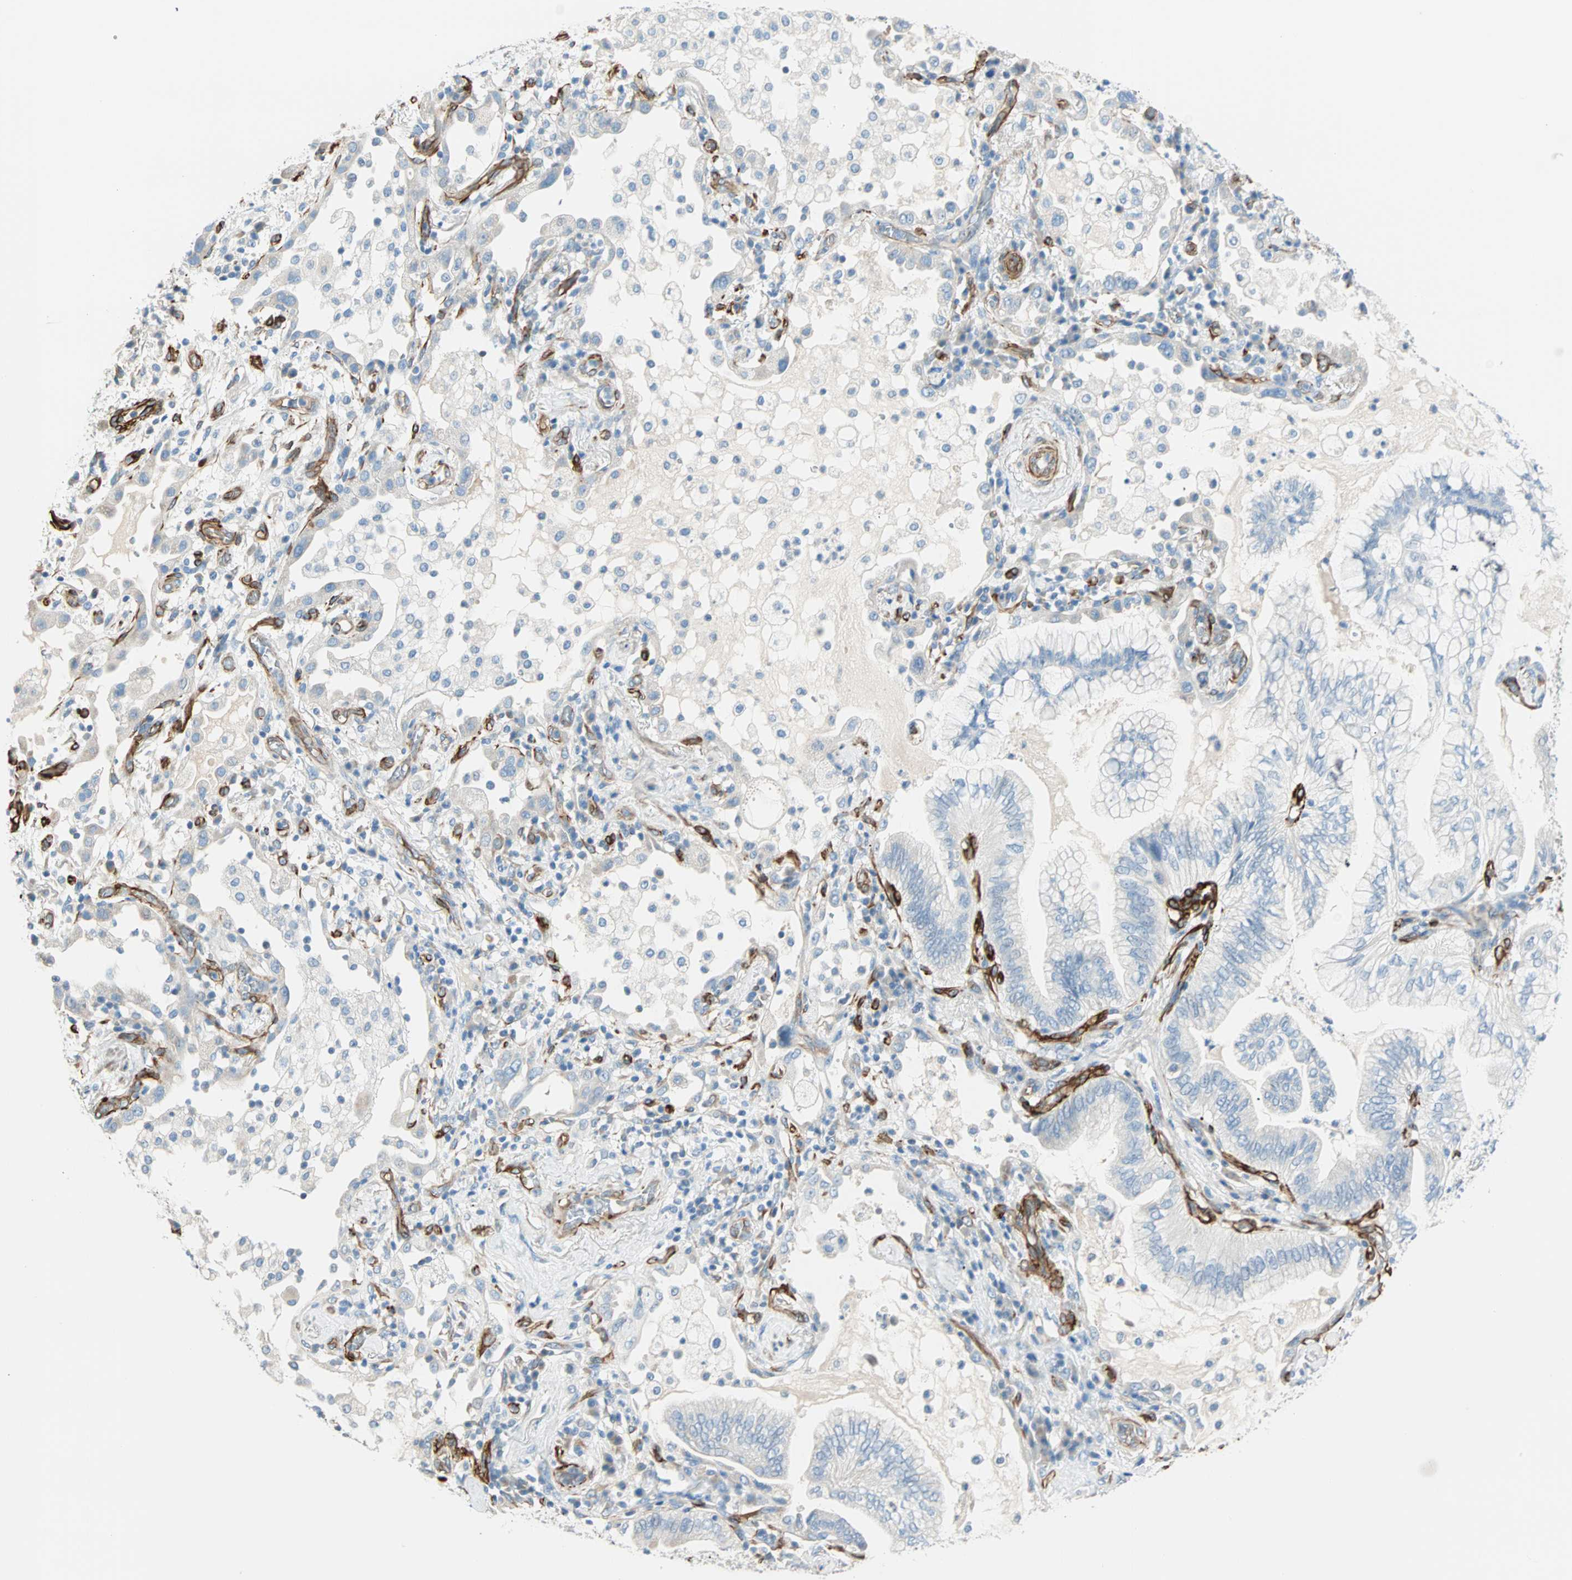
{"staining": {"intensity": "negative", "quantity": "none", "location": "none"}, "tissue": "lung cancer", "cell_type": "Tumor cells", "image_type": "cancer", "snomed": [{"axis": "morphology", "description": "Normal tissue, NOS"}, {"axis": "morphology", "description": "Adenocarcinoma, NOS"}, {"axis": "topography", "description": "Bronchus"}, {"axis": "topography", "description": "Lung"}], "caption": "The histopathology image demonstrates no staining of tumor cells in lung cancer. (DAB (3,3'-diaminobenzidine) immunohistochemistry visualized using brightfield microscopy, high magnification).", "gene": "NES", "patient": {"sex": "female", "age": 70}}